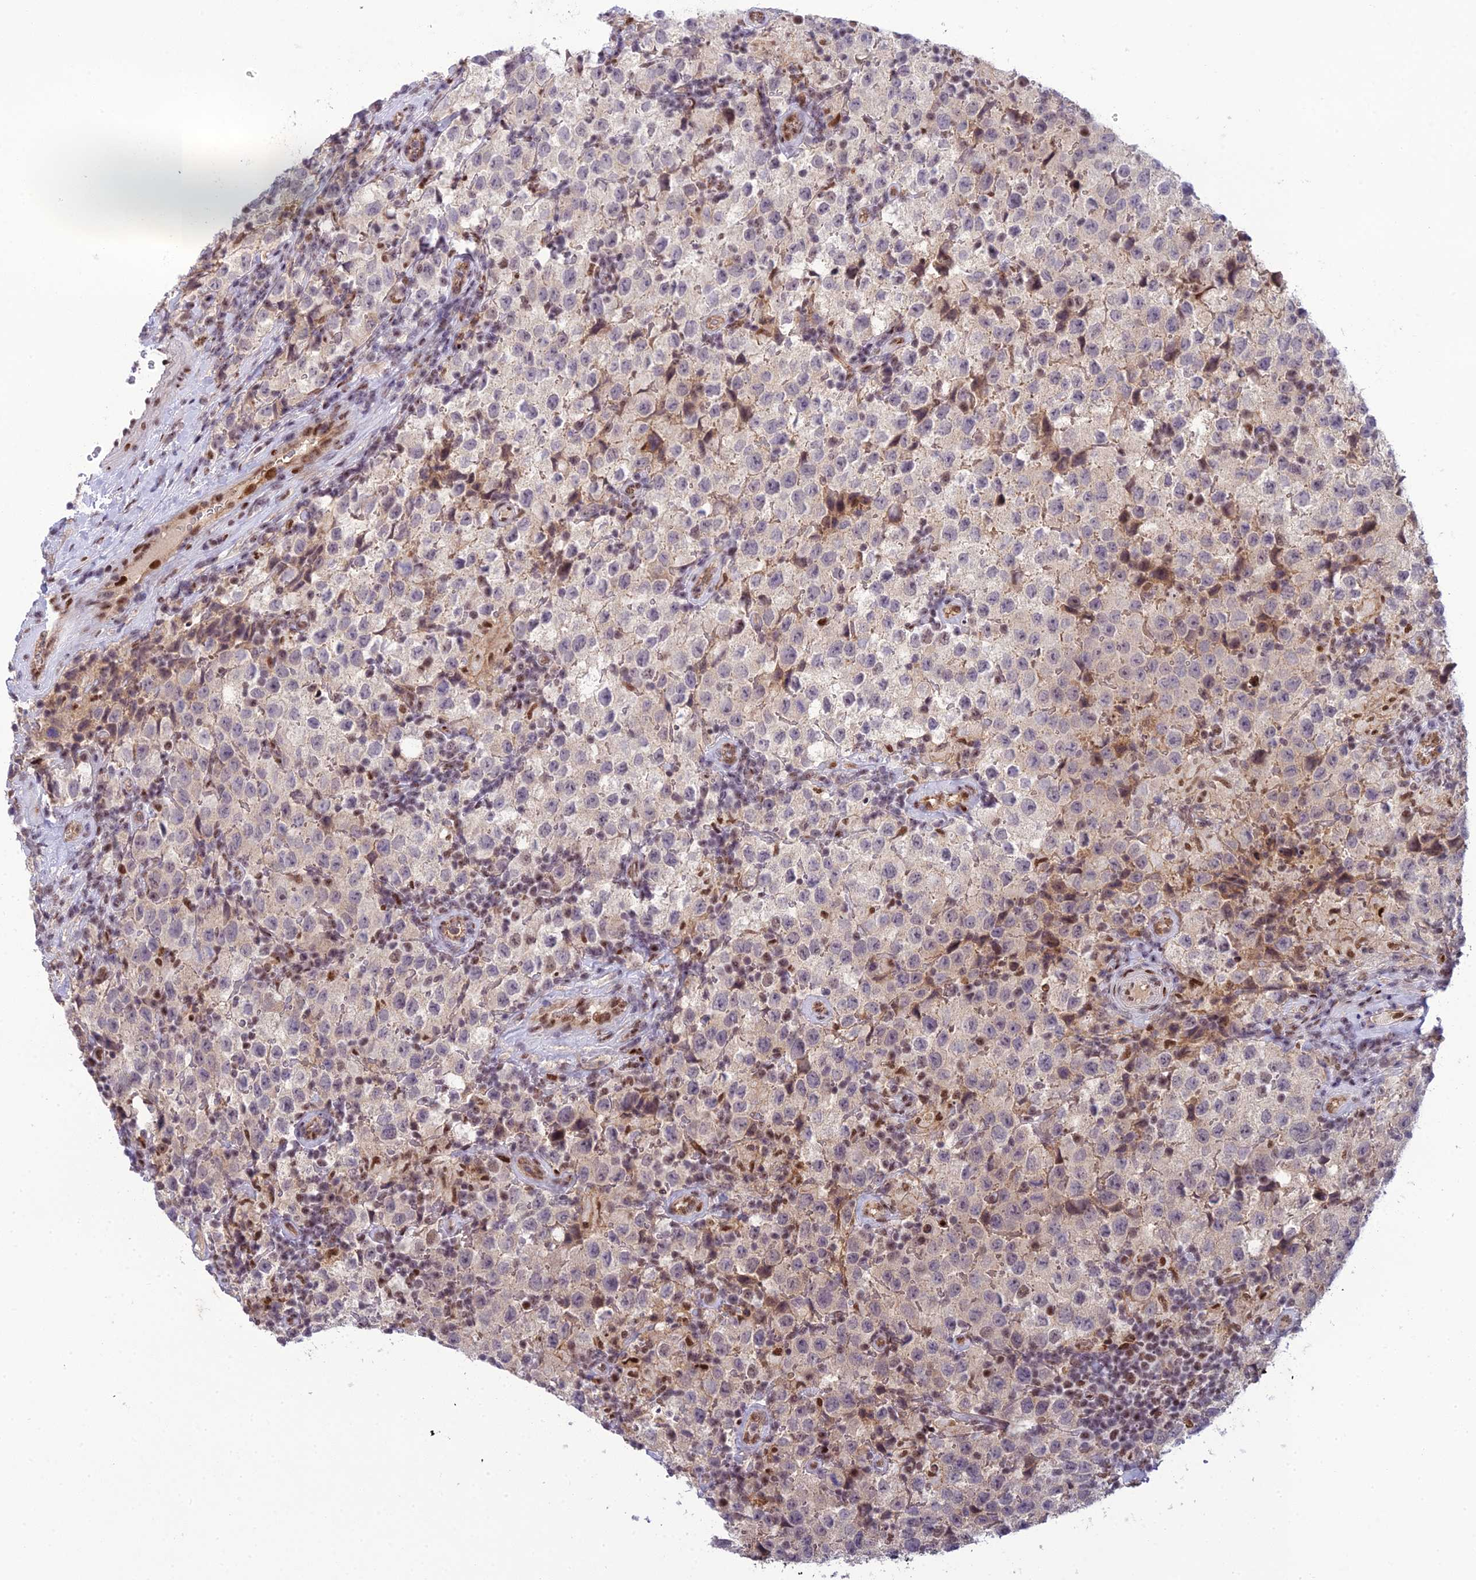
{"staining": {"intensity": "weak", "quantity": "<25%", "location": "cytoplasmic/membranous,nuclear"}, "tissue": "testis cancer", "cell_type": "Tumor cells", "image_type": "cancer", "snomed": [{"axis": "morphology", "description": "Seminoma, NOS"}, {"axis": "morphology", "description": "Carcinoma, Embryonal, NOS"}, {"axis": "topography", "description": "Testis"}], "caption": "This is a micrograph of immunohistochemistry staining of testis embryonal carcinoma, which shows no expression in tumor cells.", "gene": "RANBP3", "patient": {"sex": "male", "age": 41}}